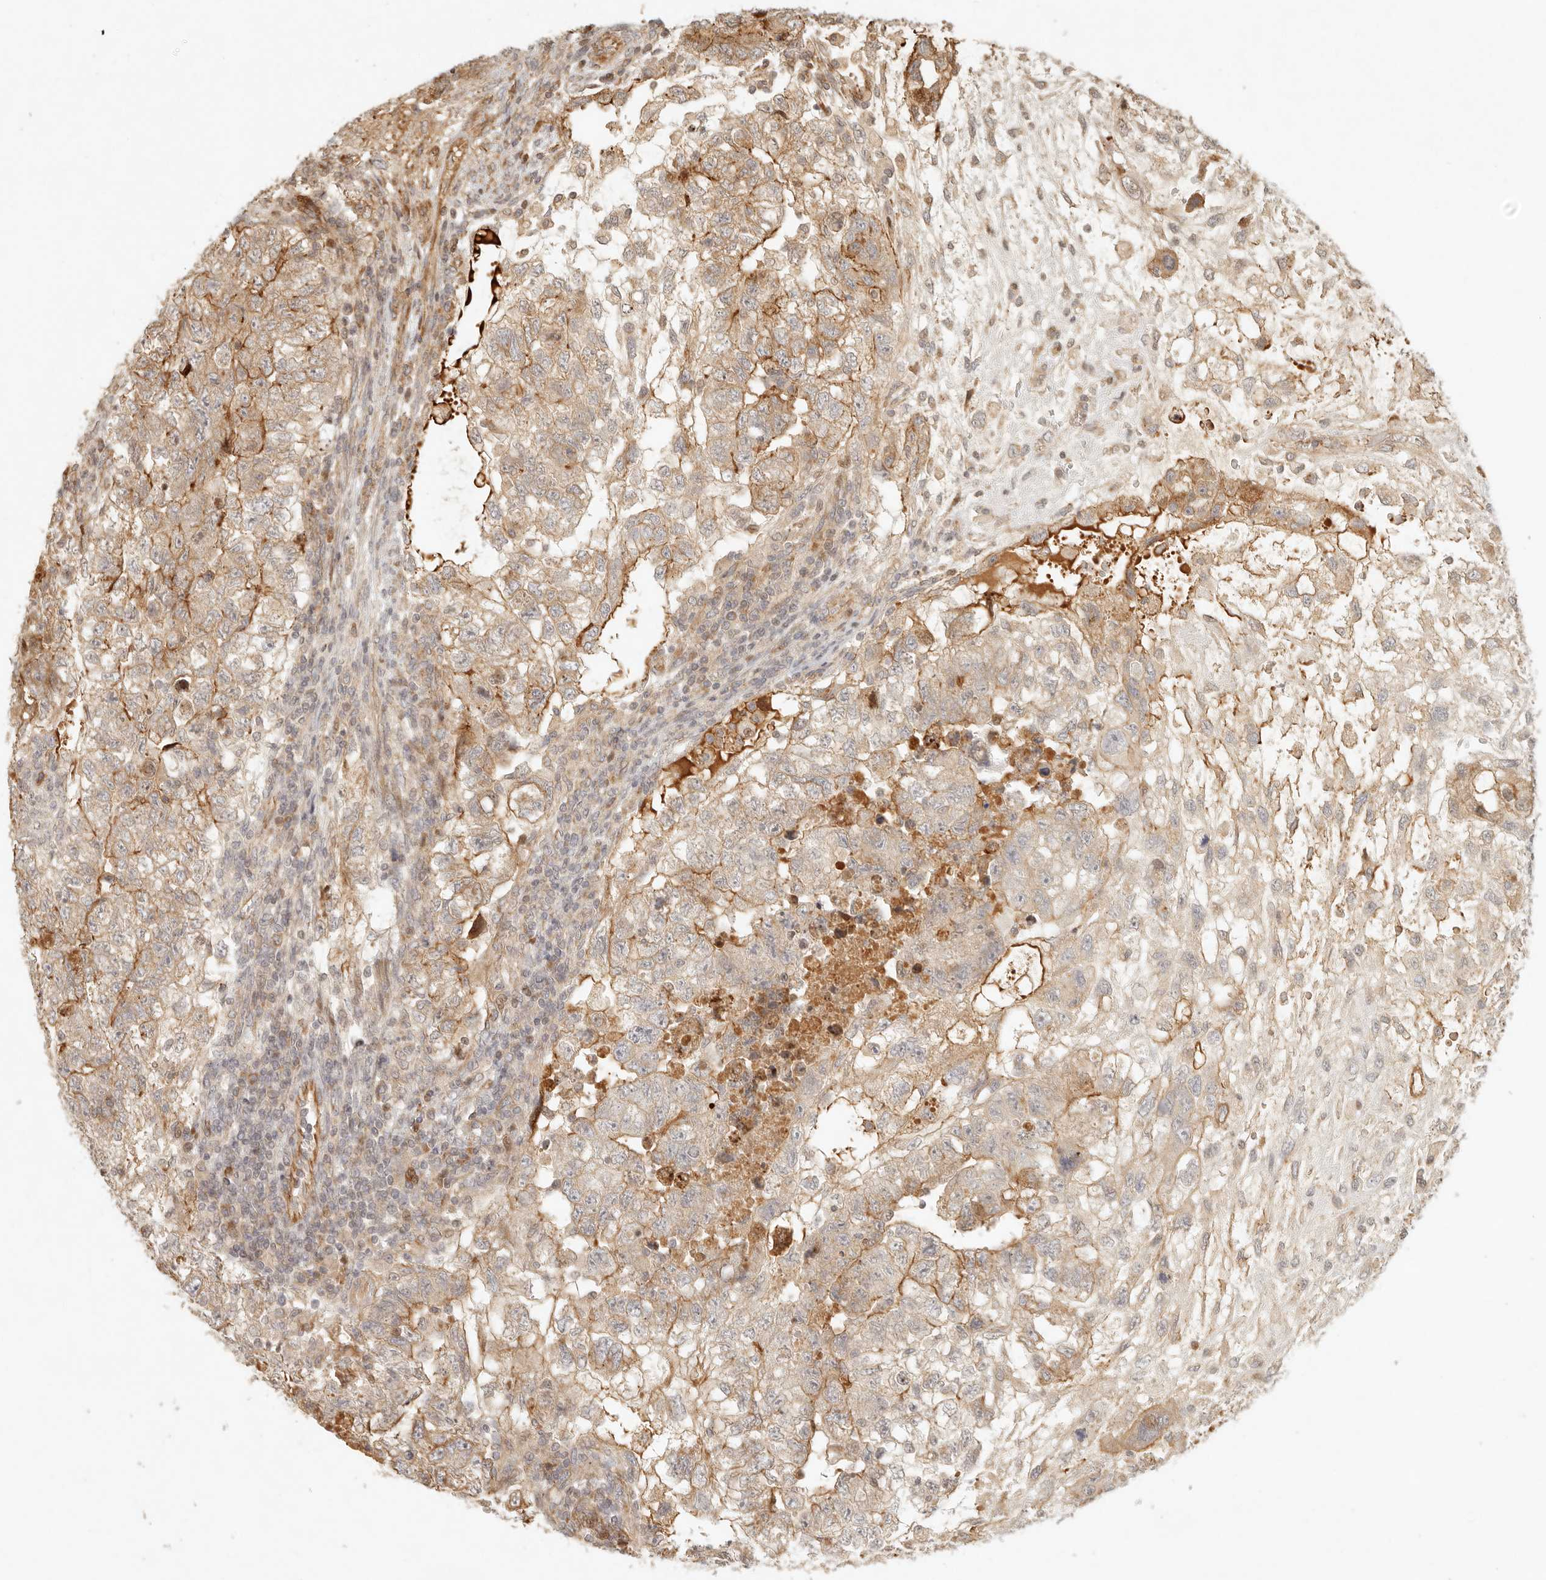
{"staining": {"intensity": "moderate", "quantity": ">75%", "location": "cytoplasmic/membranous"}, "tissue": "testis cancer", "cell_type": "Tumor cells", "image_type": "cancer", "snomed": [{"axis": "morphology", "description": "Carcinoma, Embryonal, NOS"}, {"axis": "topography", "description": "Testis"}], "caption": "Testis cancer tissue demonstrates moderate cytoplasmic/membranous expression in about >75% of tumor cells", "gene": "KLHL38", "patient": {"sex": "male", "age": 37}}